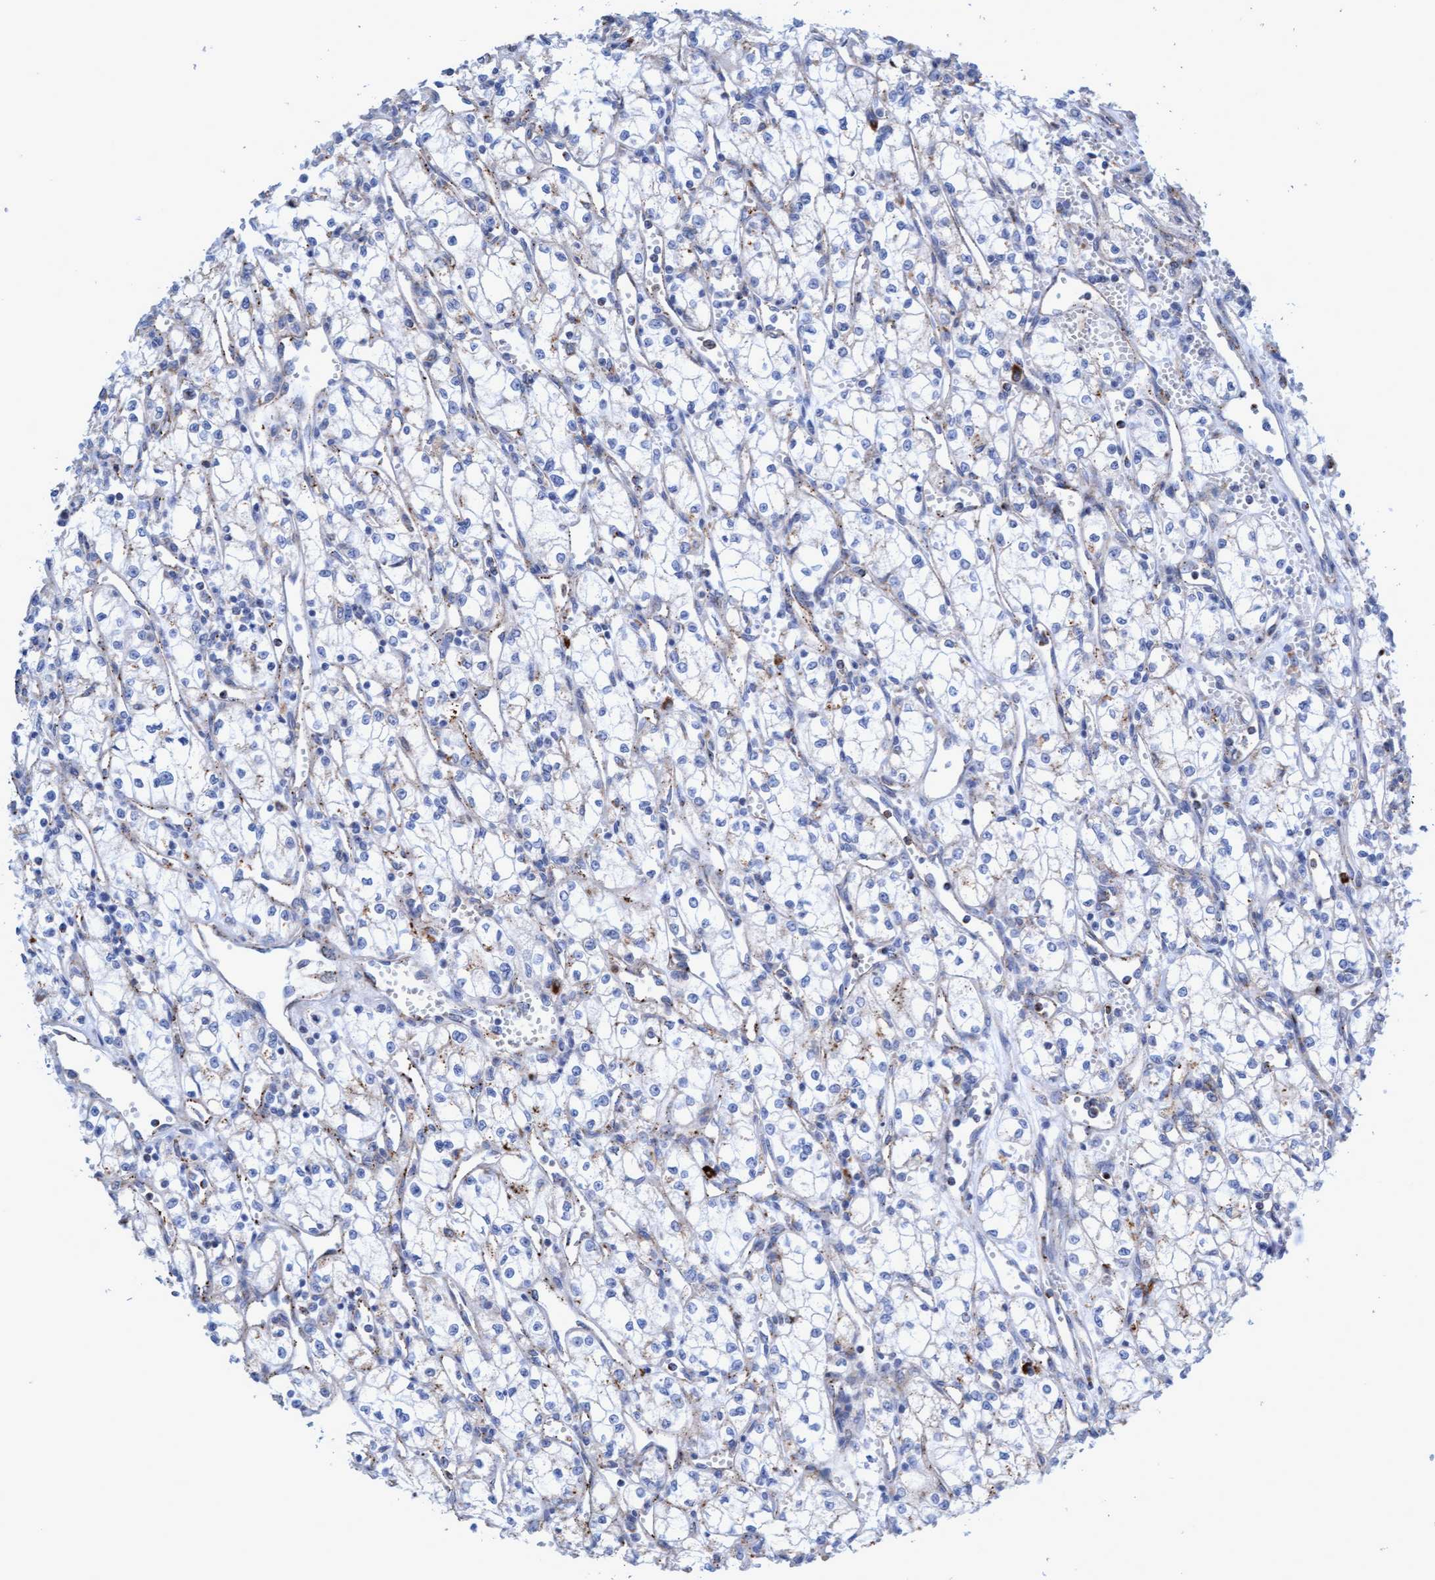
{"staining": {"intensity": "negative", "quantity": "none", "location": "none"}, "tissue": "renal cancer", "cell_type": "Tumor cells", "image_type": "cancer", "snomed": [{"axis": "morphology", "description": "Adenocarcinoma, NOS"}, {"axis": "topography", "description": "Kidney"}], "caption": "Human renal cancer stained for a protein using immunohistochemistry demonstrates no positivity in tumor cells.", "gene": "SGSH", "patient": {"sex": "male", "age": 59}}